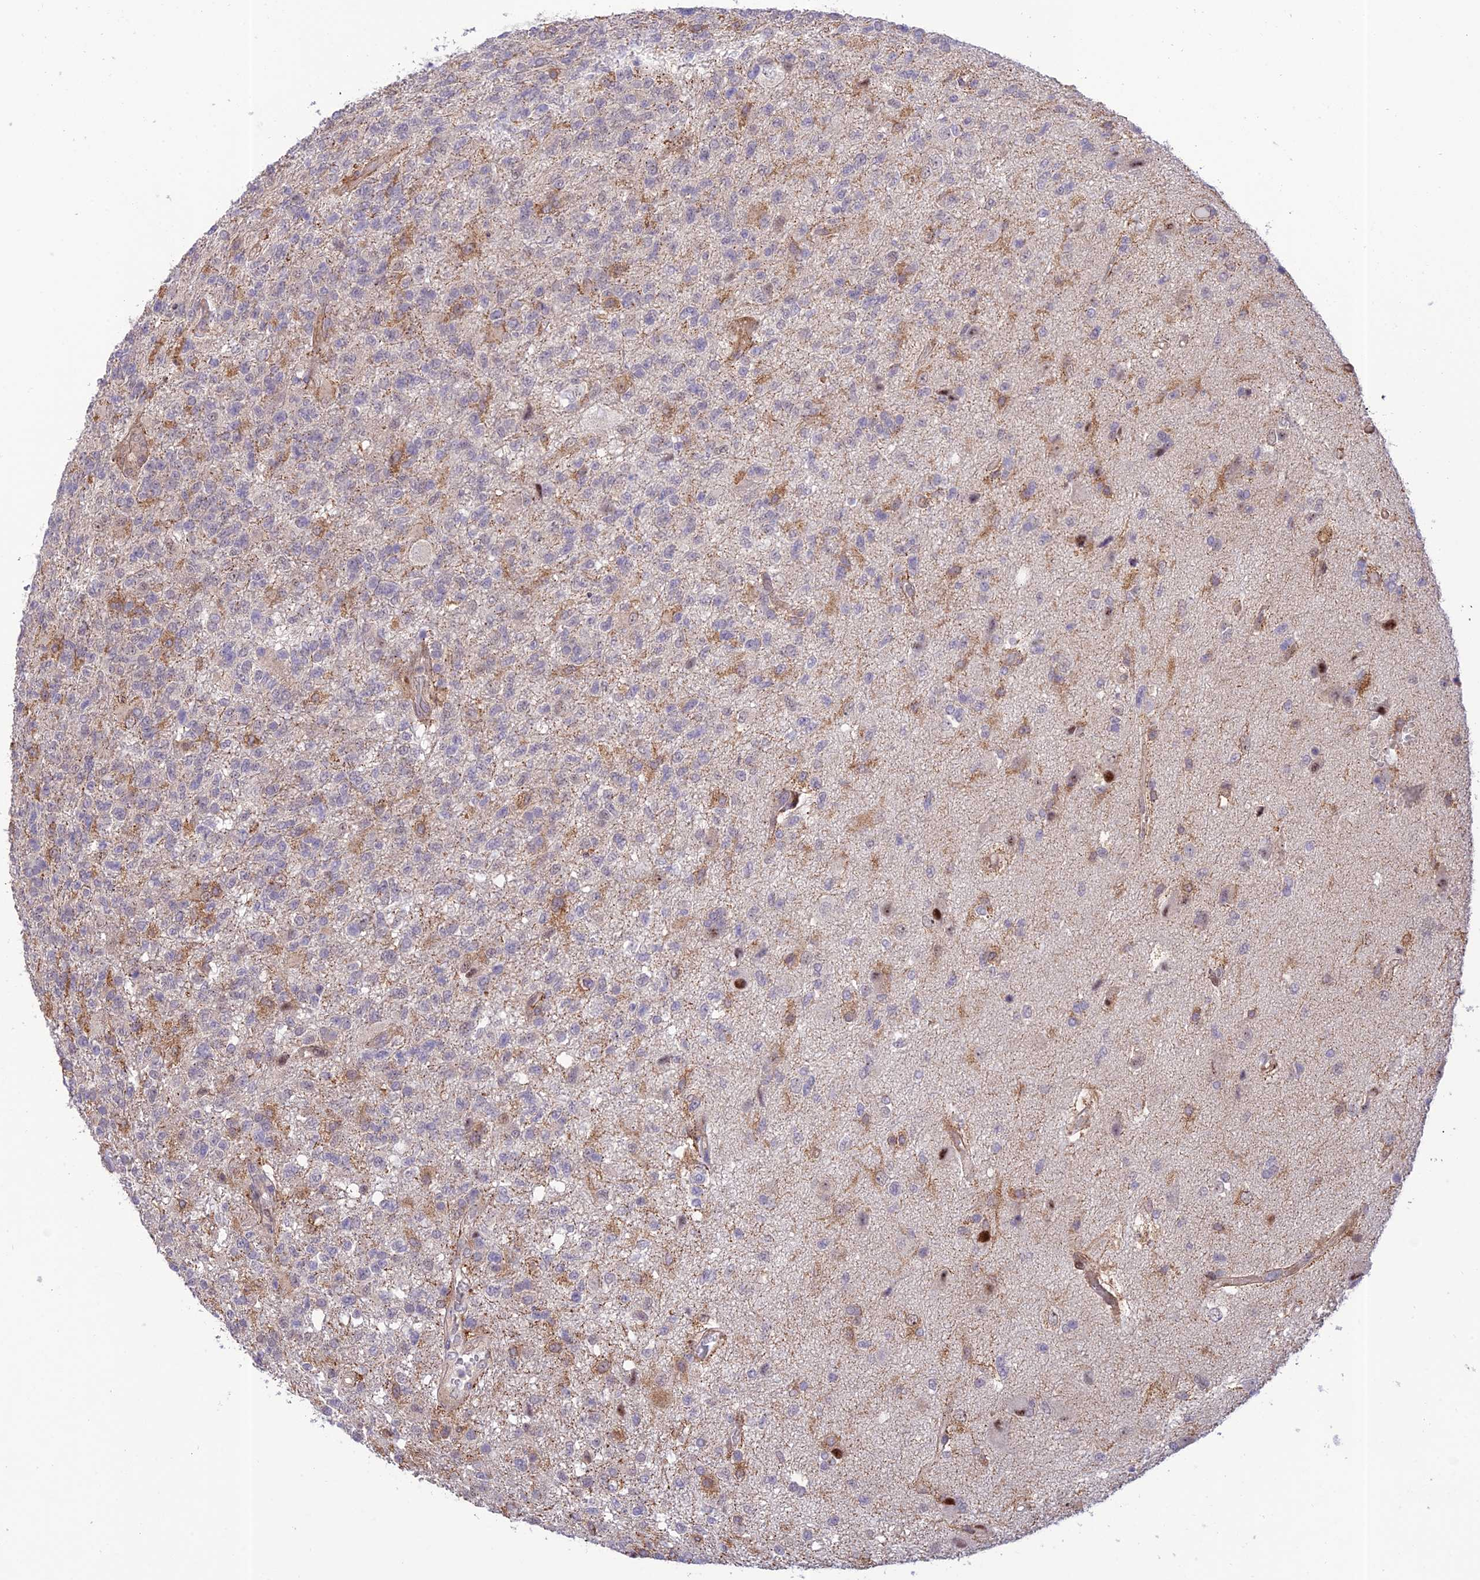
{"staining": {"intensity": "negative", "quantity": "none", "location": "none"}, "tissue": "glioma", "cell_type": "Tumor cells", "image_type": "cancer", "snomed": [{"axis": "morphology", "description": "Glioma, malignant, High grade"}, {"axis": "topography", "description": "Brain"}], "caption": "The immunohistochemistry (IHC) histopathology image has no significant staining in tumor cells of glioma tissue.", "gene": "ZNF584", "patient": {"sex": "male", "age": 56}}